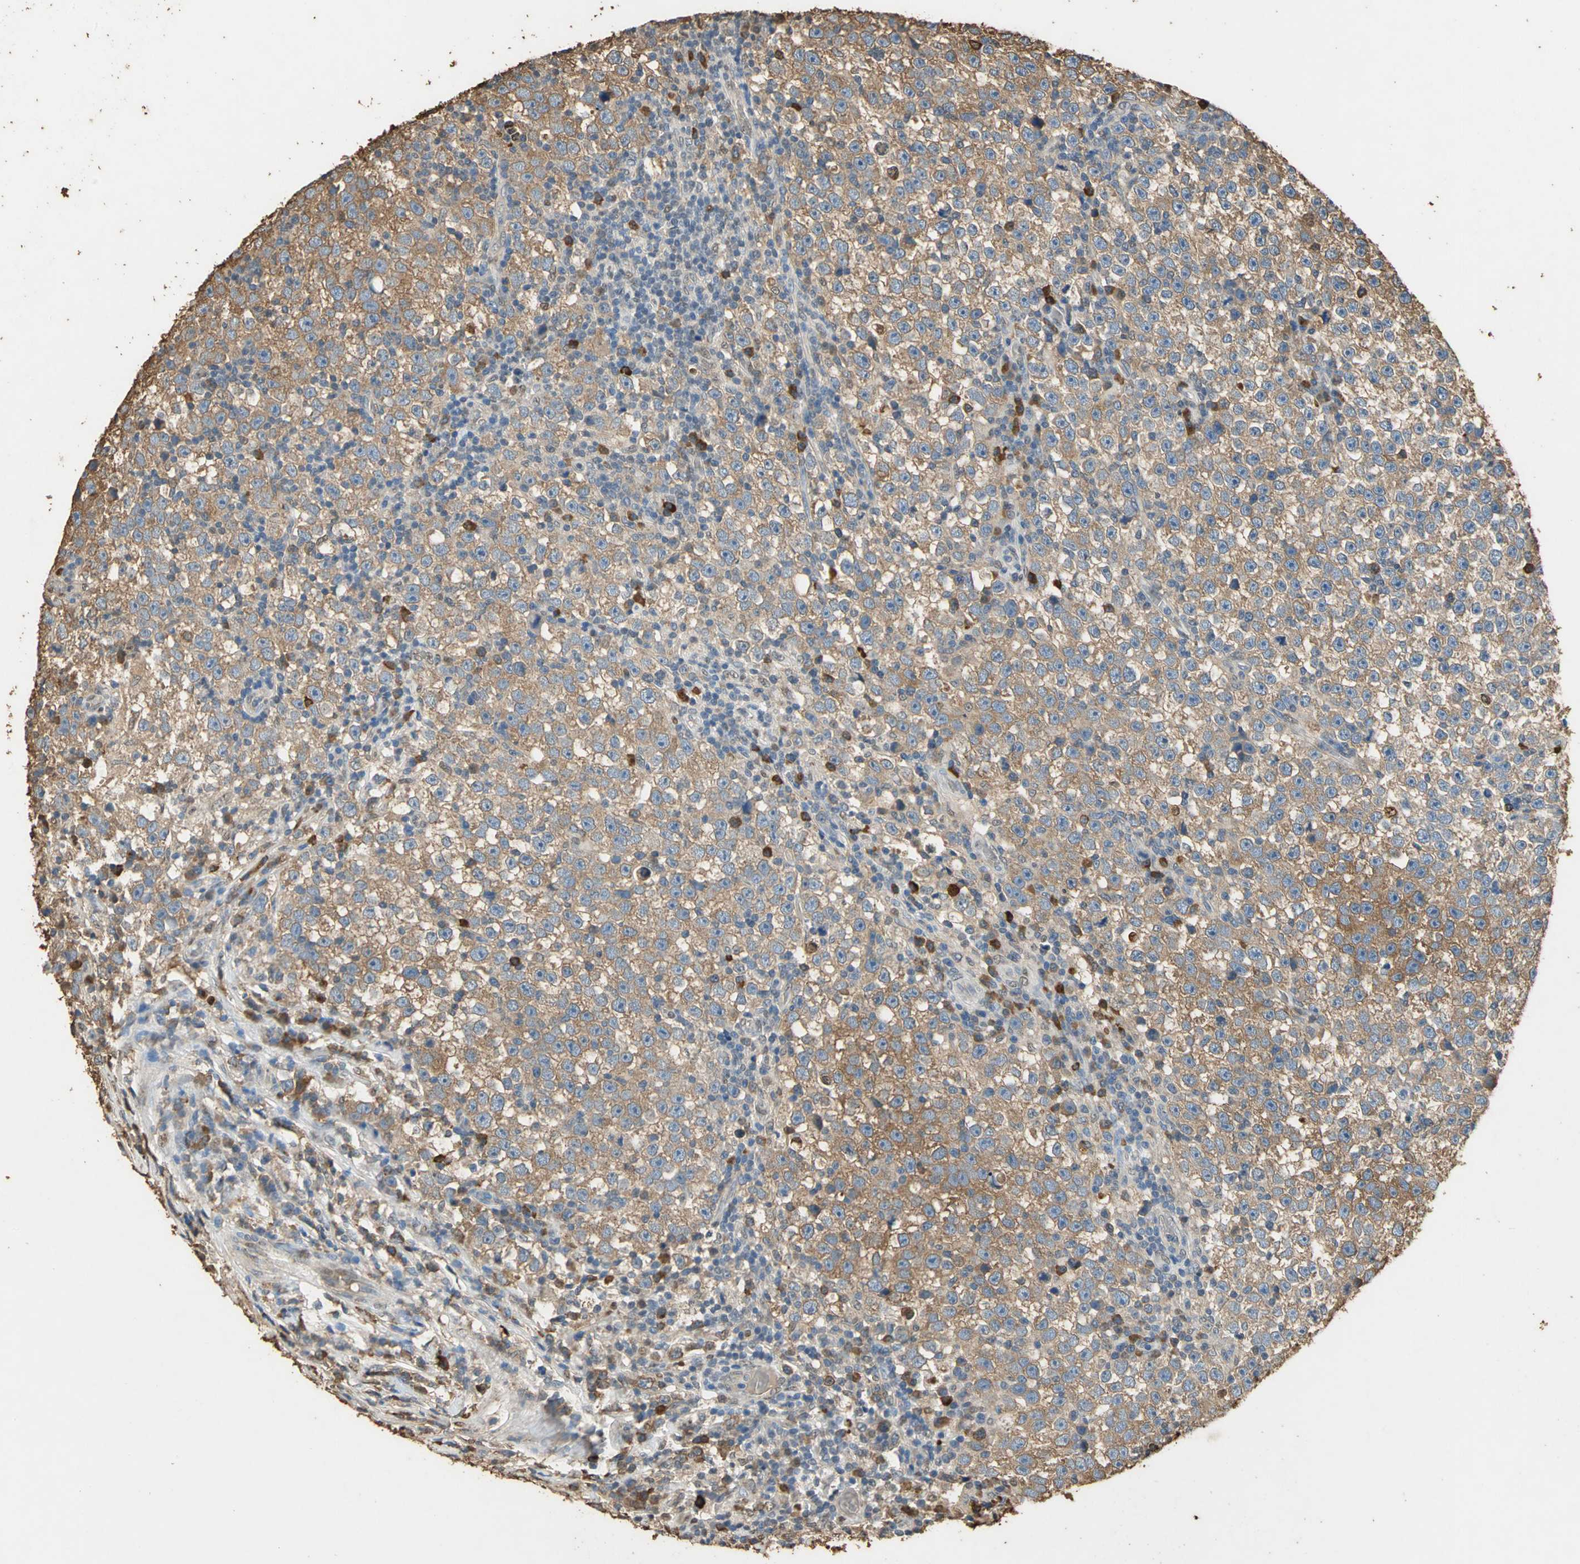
{"staining": {"intensity": "moderate", "quantity": ">75%", "location": "cytoplasmic/membranous"}, "tissue": "testis cancer", "cell_type": "Tumor cells", "image_type": "cancer", "snomed": [{"axis": "morphology", "description": "Seminoma, NOS"}, {"axis": "topography", "description": "Testis"}], "caption": "The image exhibits a brown stain indicating the presence of a protein in the cytoplasmic/membranous of tumor cells in testis seminoma. (IHC, brightfield microscopy, high magnification).", "gene": "GAPDH", "patient": {"sex": "male", "age": 43}}